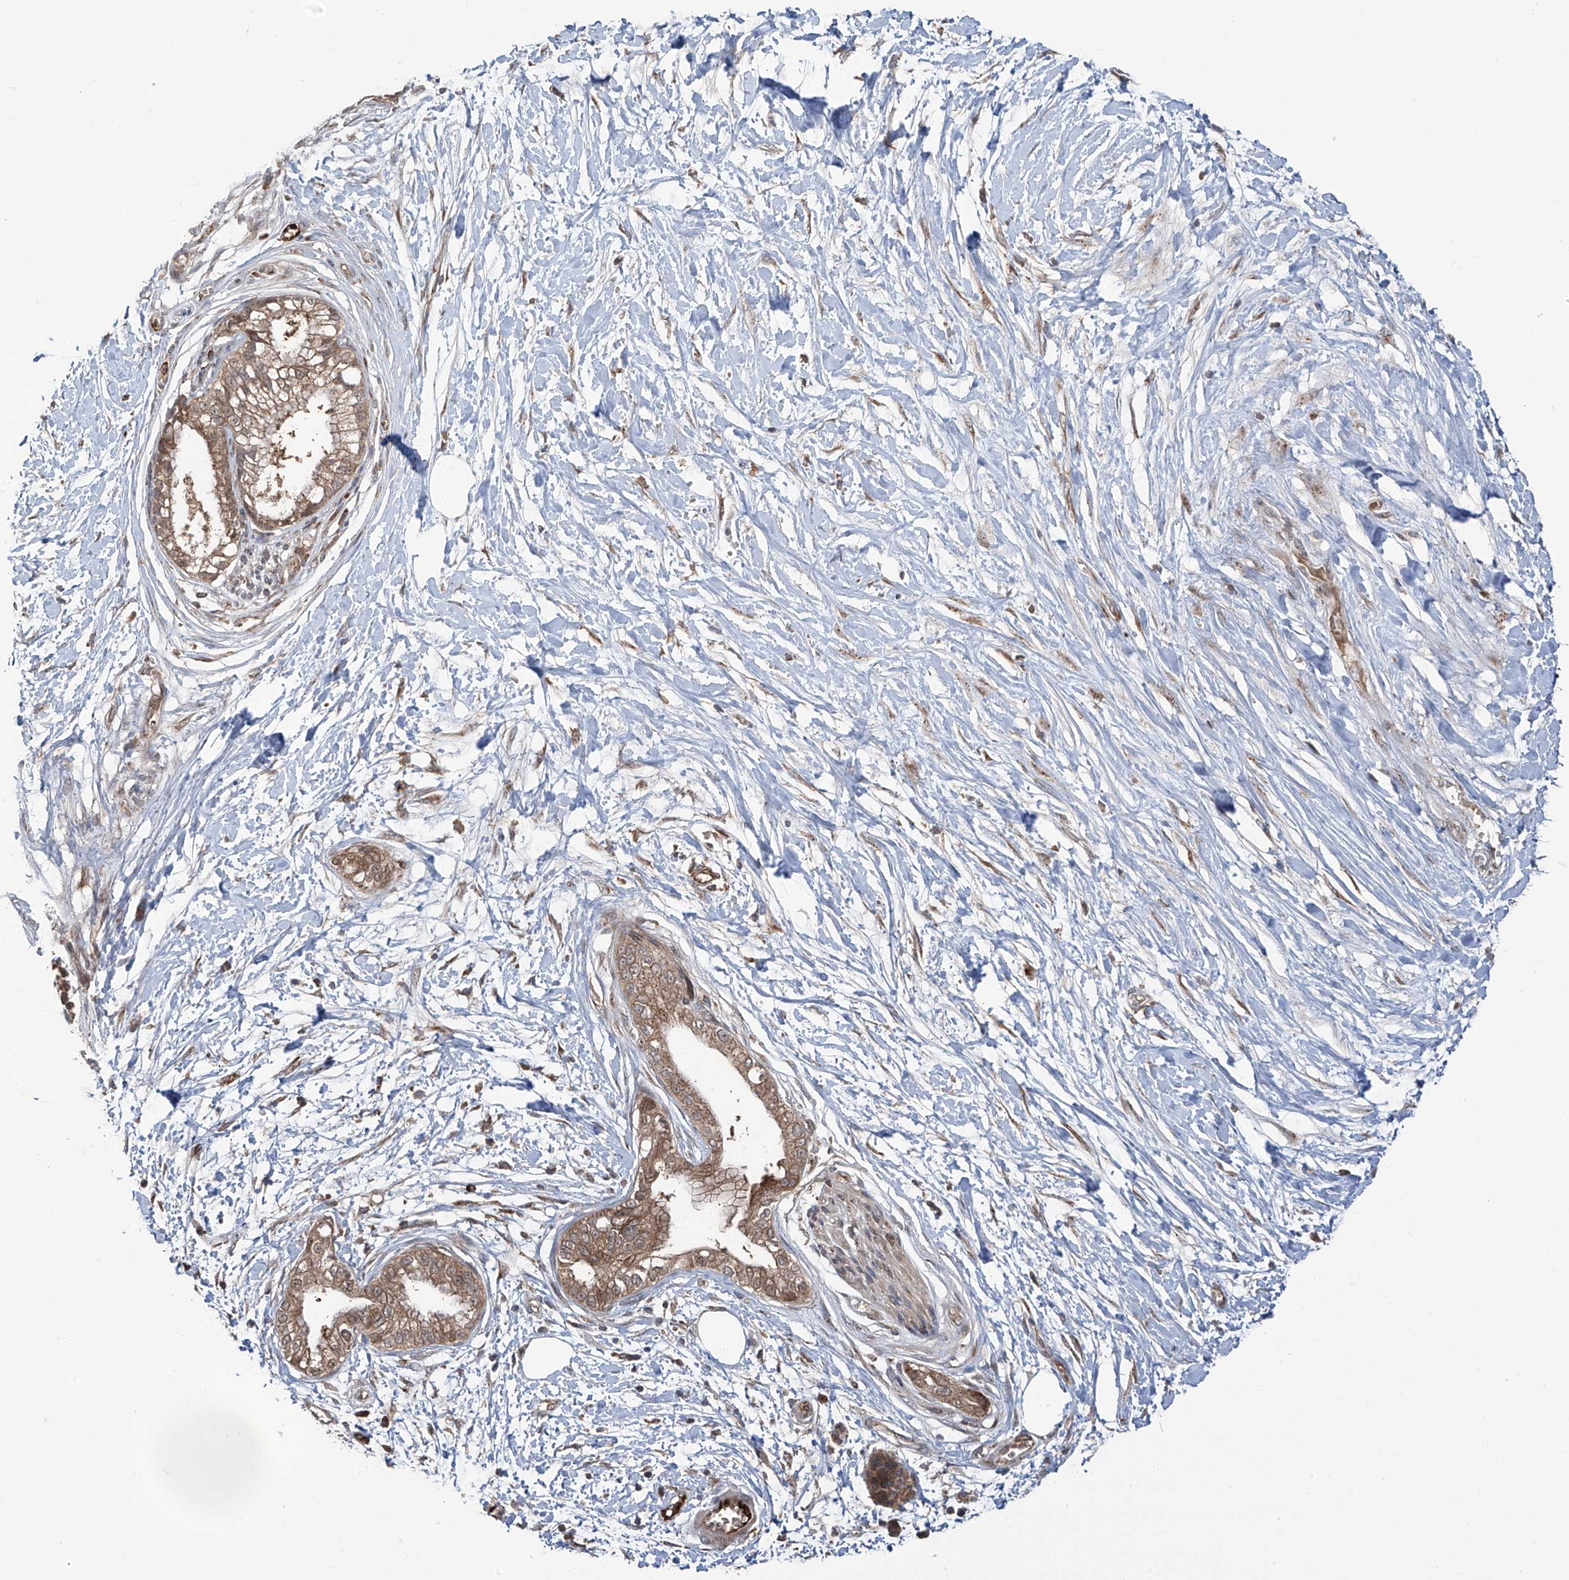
{"staining": {"intensity": "weak", "quantity": ">75%", "location": "cytoplasmic/membranous"}, "tissue": "pancreatic cancer", "cell_type": "Tumor cells", "image_type": "cancer", "snomed": [{"axis": "morphology", "description": "Adenocarcinoma, NOS"}, {"axis": "topography", "description": "Pancreas"}], "caption": "Immunohistochemistry (IHC) of human adenocarcinoma (pancreatic) exhibits low levels of weak cytoplasmic/membranous staining in about >75% of tumor cells.", "gene": "ZDHHC9", "patient": {"sex": "male", "age": 68}}